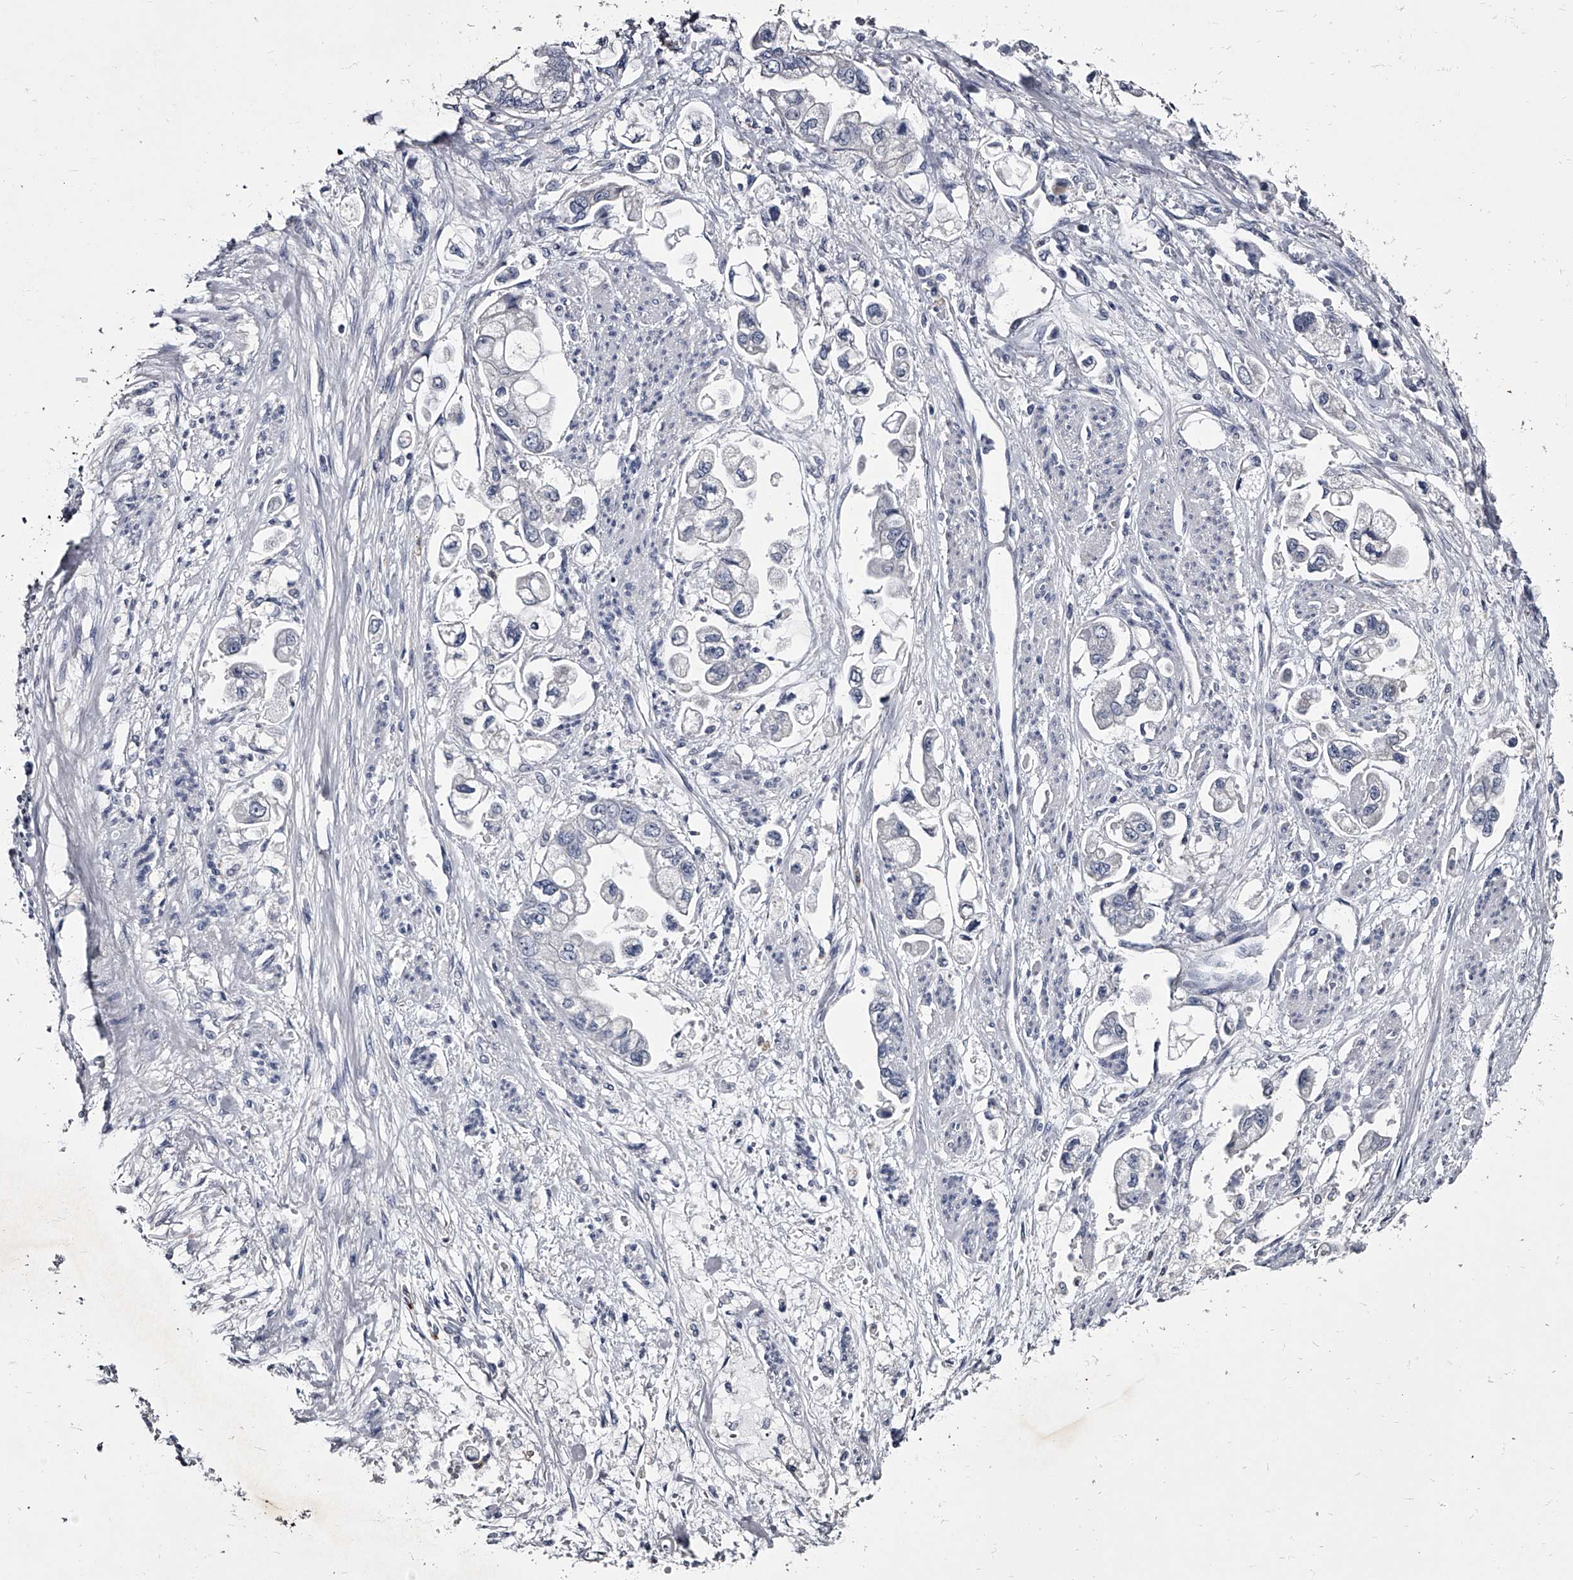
{"staining": {"intensity": "negative", "quantity": "none", "location": "none"}, "tissue": "stomach cancer", "cell_type": "Tumor cells", "image_type": "cancer", "snomed": [{"axis": "morphology", "description": "Adenocarcinoma, NOS"}, {"axis": "topography", "description": "Stomach"}], "caption": "Stomach cancer was stained to show a protein in brown. There is no significant positivity in tumor cells.", "gene": "GAPVD1", "patient": {"sex": "male", "age": 62}}